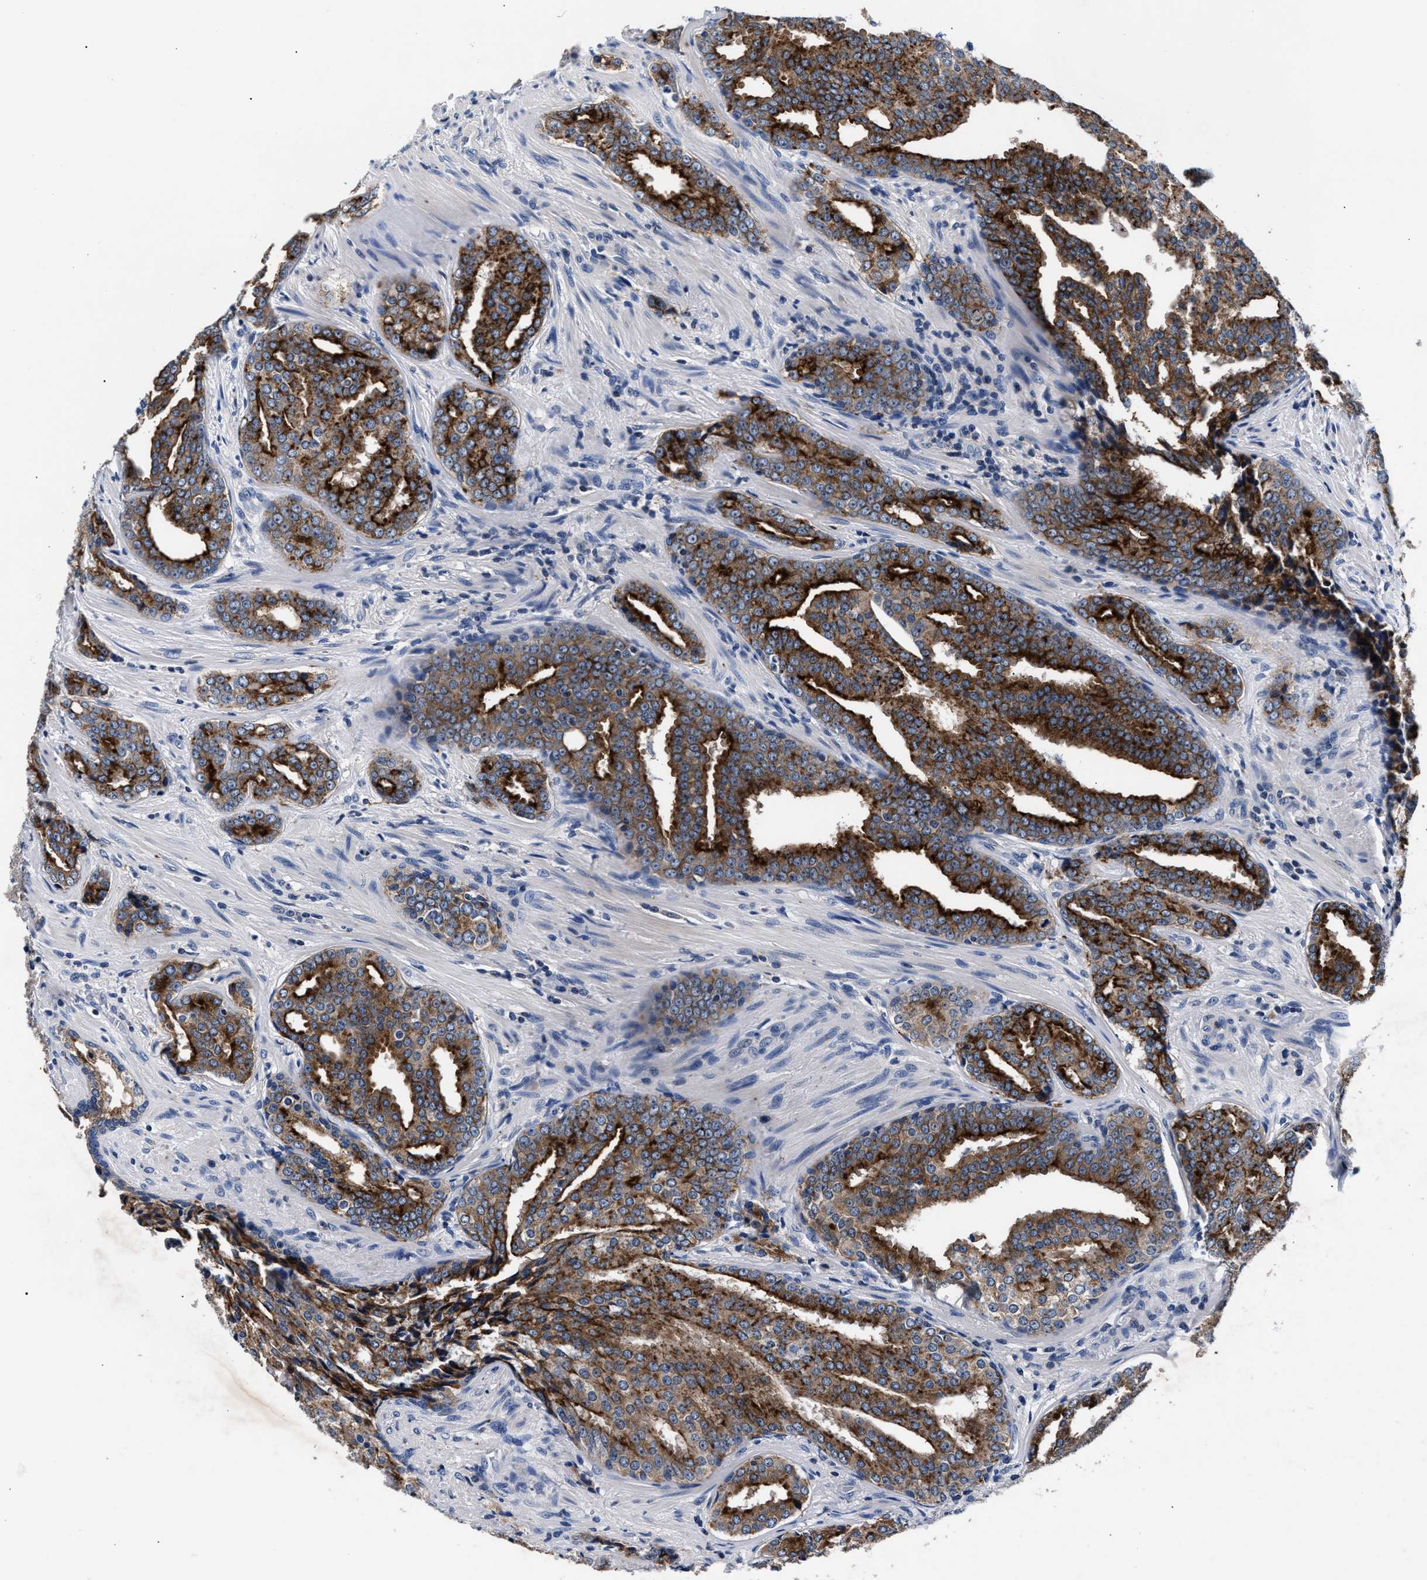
{"staining": {"intensity": "strong", "quantity": ">75%", "location": "cytoplasmic/membranous"}, "tissue": "prostate cancer", "cell_type": "Tumor cells", "image_type": "cancer", "snomed": [{"axis": "morphology", "description": "Adenocarcinoma, High grade"}, {"axis": "topography", "description": "Prostate"}], "caption": "Protein staining exhibits strong cytoplasmic/membranous staining in about >75% of tumor cells in prostate adenocarcinoma (high-grade).", "gene": "PHF24", "patient": {"sex": "male", "age": 71}}